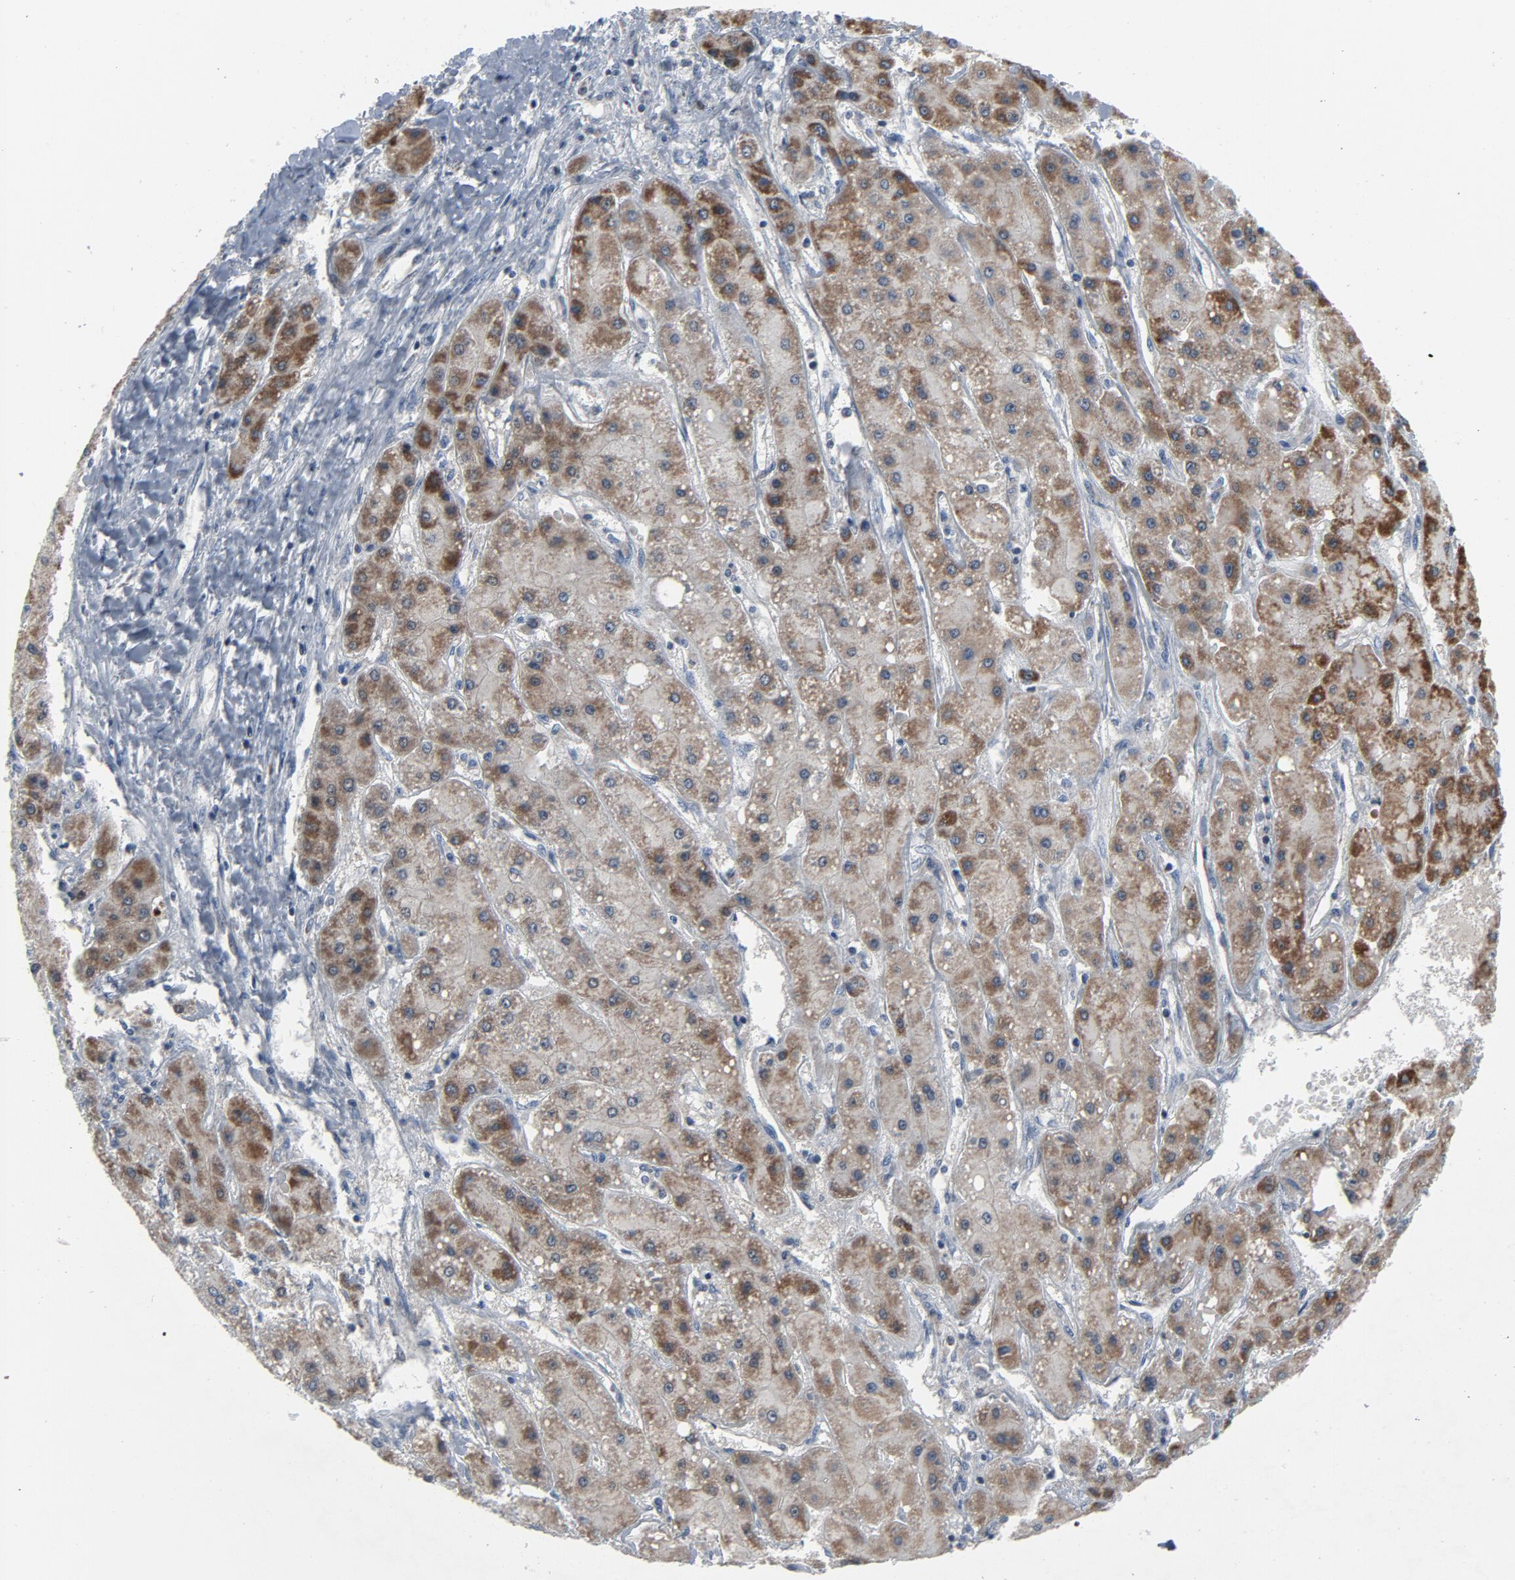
{"staining": {"intensity": "moderate", "quantity": "25%-75%", "location": "cytoplasmic/membranous"}, "tissue": "liver cancer", "cell_type": "Tumor cells", "image_type": "cancer", "snomed": [{"axis": "morphology", "description": "Carcinoma, Hepatocellular, NOS"}, {"axis": "topography", "description": "Liver"}], "caption": "Immunohistochemistry (IHC) staining of hepatocellular carcinoma (liver), which reveals medium levels of moderate cytoplasmic/membranous expression in approximately 25%-75% of tumor cells indicating moderate cytoplasmic/membranous protein staining. The staining was performed using DAB (brown) for protein detection and nuclei were counterstained in hematoxylin (blue).", "gene": "GPX2", "patient": {"sex": "female", "age": 52}}